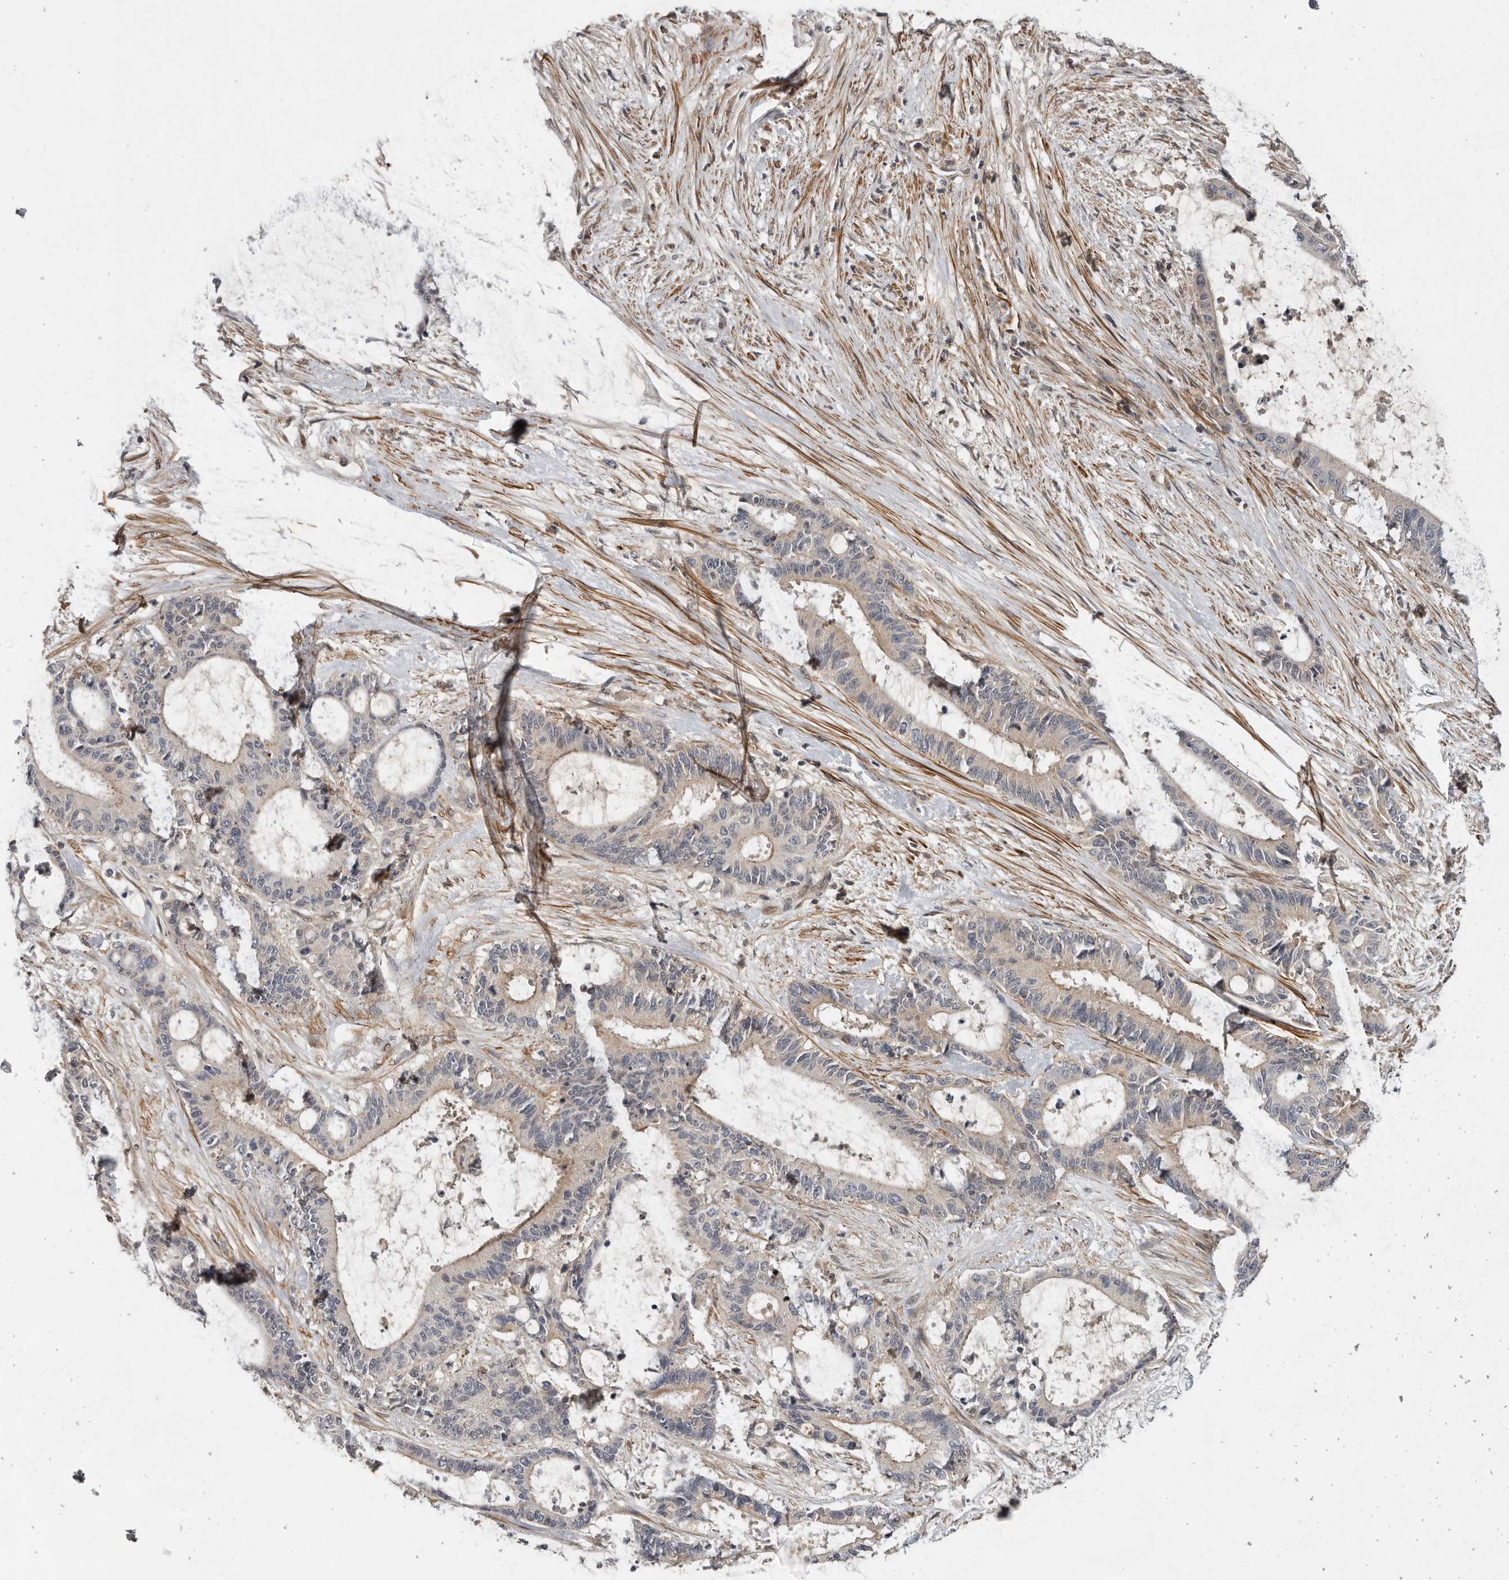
{"staining": {"intensity": "weak", "quantity": "<25%", "location": "cytoplasmic/membranous"}, "tissue": "liver cancer", "cell_type": "Tumor cells", "image_type": "cancer", "snomed": [{"axis": "morphology", "description": "Normal tissue, NOS"}, {"axis": "morphology", "description": "Cholangiocarcinoma"}, {"axis": "topography", "description": "Liver"}, {"axis": "topography", "description": "Peripheral nerve tissue"}], "caption": "IHC histopathology image of liver cancer (cholangiocarcinoma) stained for a protein (brown), which reveals no expression in tumor cells. The staining is performed using DAB (3,3'-diaminobenzidine) brown chromogen with nuclei counter-stained in using hematoxylin.", "gene": "RNF157", "patient": {"sex": "female", "age": 73}}